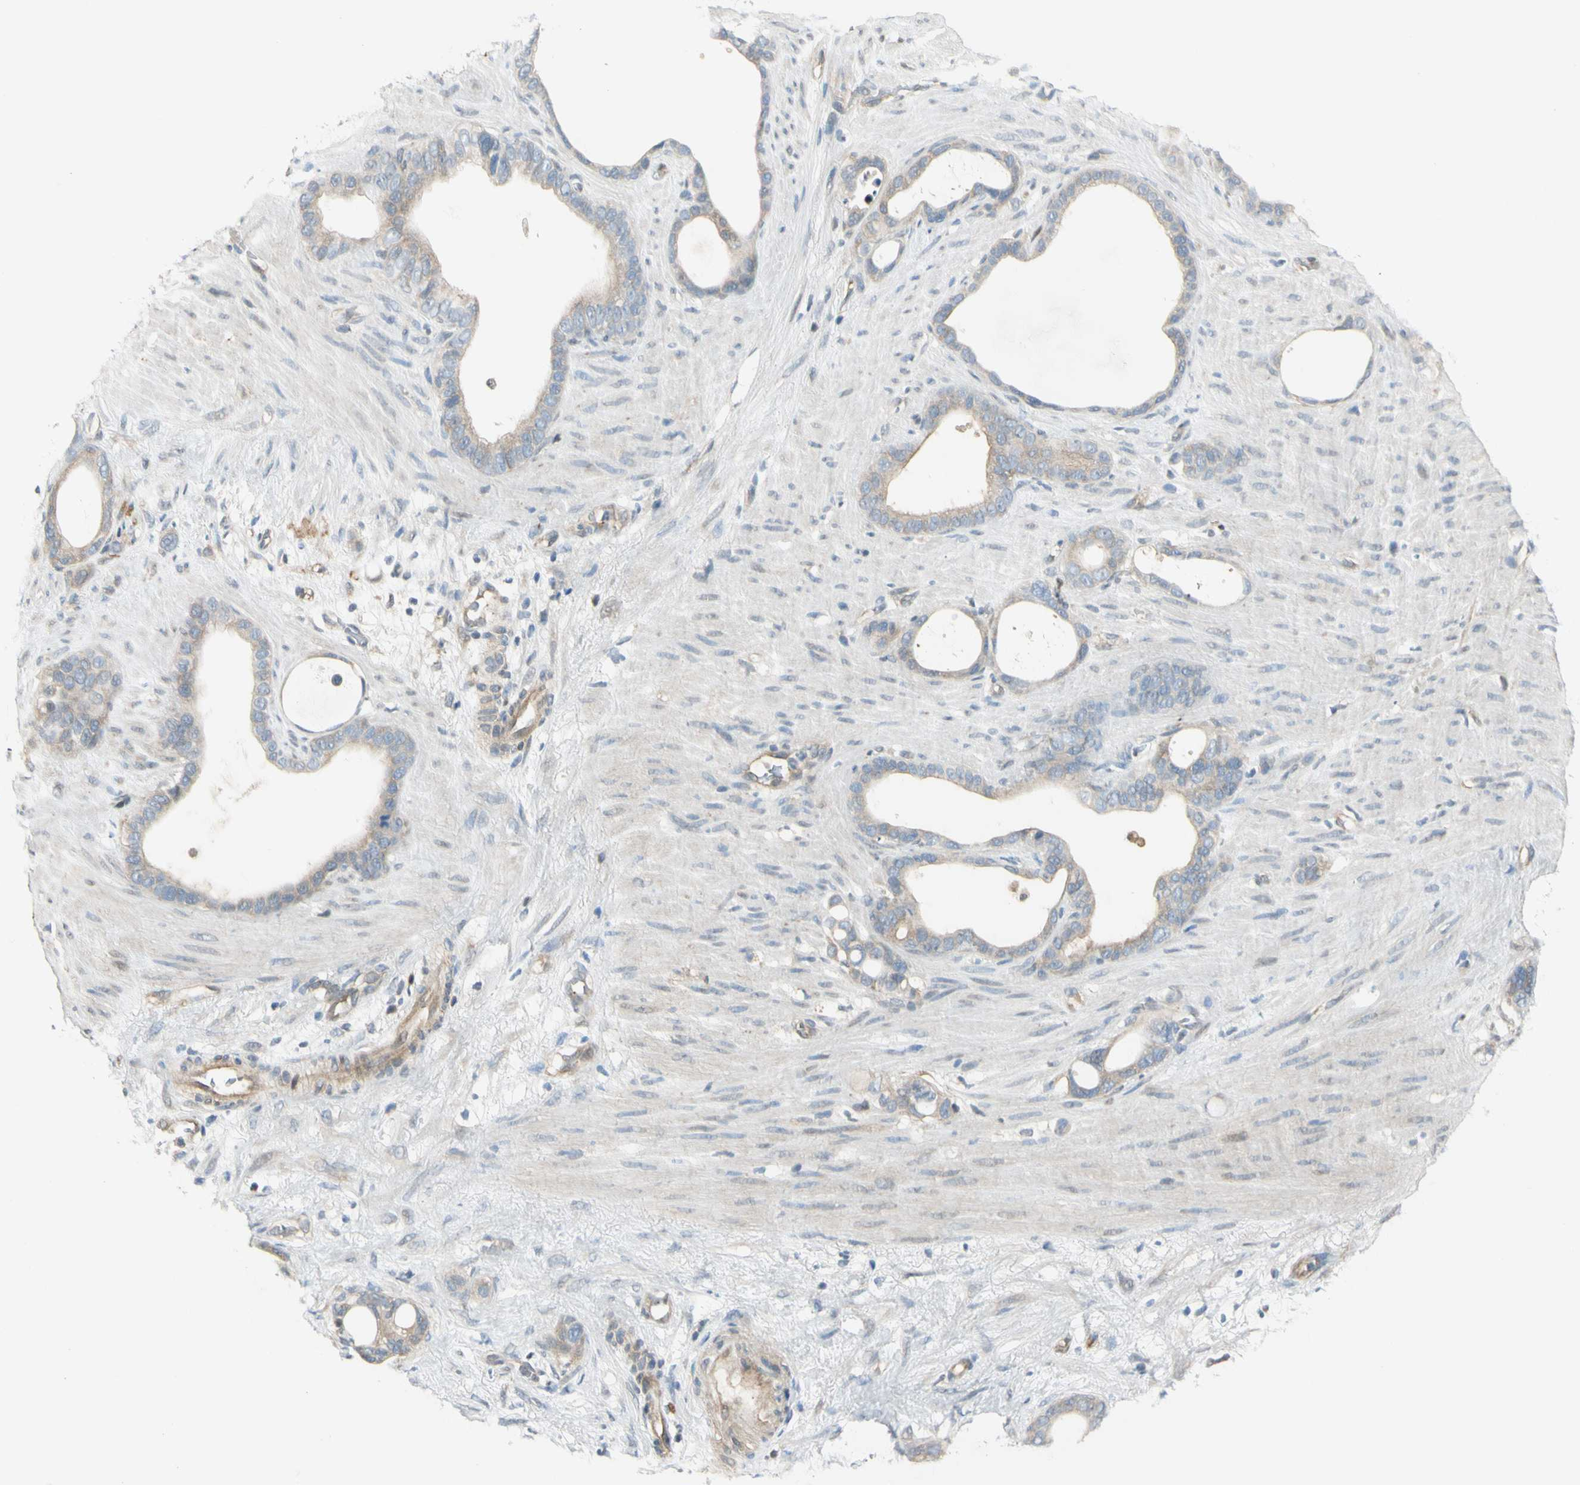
{"staining": {"intensity": "weak", "quantity": ">75%", "location": "cytoplasmic/membranous"}, "tissue": "stomach cancer", "cell_type": "Tumor cells", "image_type": "cancer", "snomed": [{"axis": "morphology", "description": "Adenocarcinoma, NOS"}, {"axis": "topography", "description": "Stomach"}], "caption": "Stomach cancer (adenocarcinoma) stained for a protein exhibits weak cytoplasmic/membranous positivity in tumor cells. Using DAB (brown) and hematoxylin (blue) stains, captured at high magnification using brightfield microscopy.", "gene": "RASGRF1", "patient": {"sex": "female", "age": 75}}